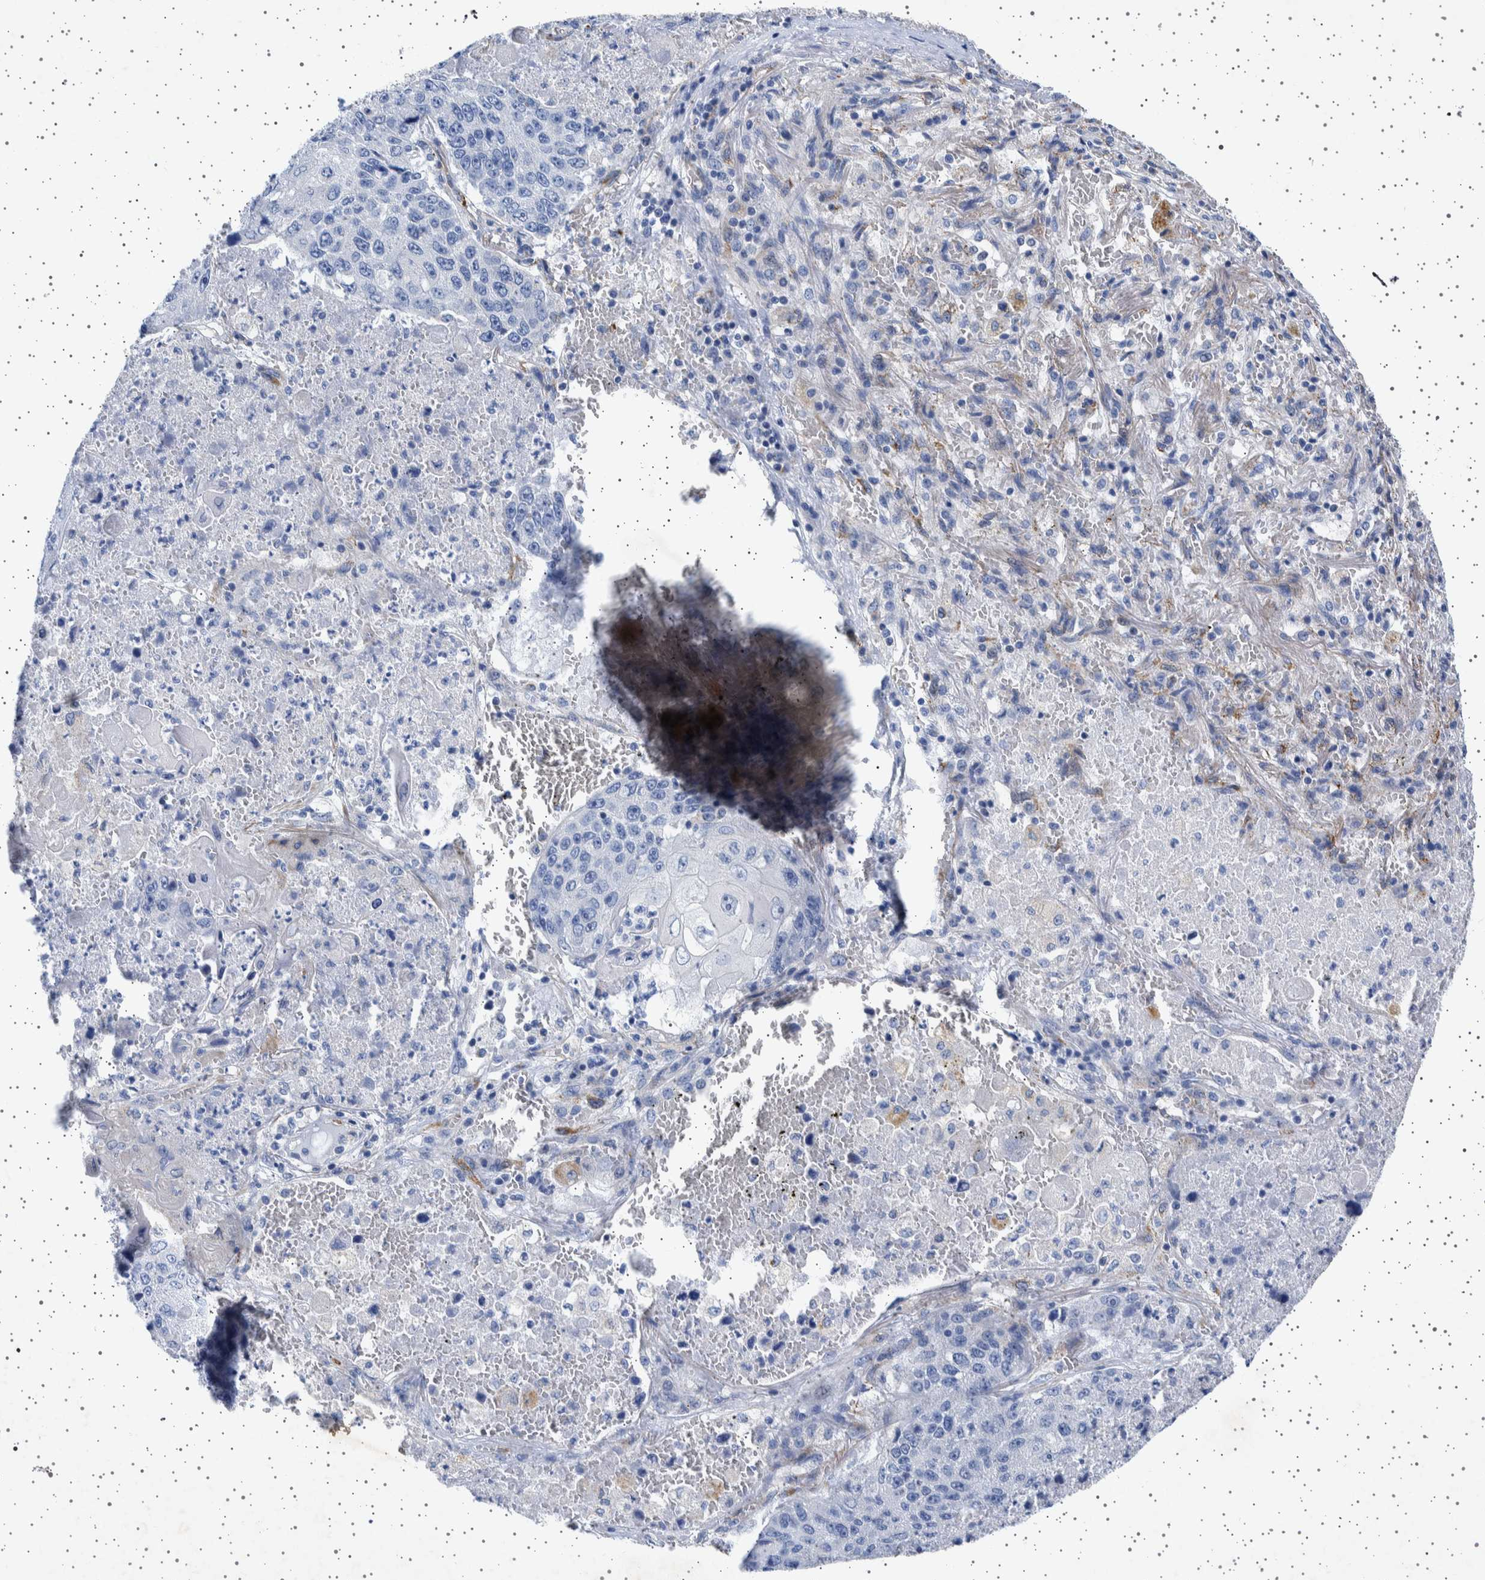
{"staining": {"intensity": "negative", "quantity": "none", "location": "none"}, "tissue": "lung cancer", "cell_type": "Tumor cells", "image_type": "cancer", "snomed": [{"axis": "morphology", "description": "Squamous cell carcinoma, NOS"}, {"axis": "topography", "description": "Lung"}], "caption": "DAB immunohistochemical staining of lung cancer (squamous cell carcinoma) reveals no significant staining in tumor cells.", "gene": "SEPTIN4", "patient": {"sex": "male", "age": 61}}